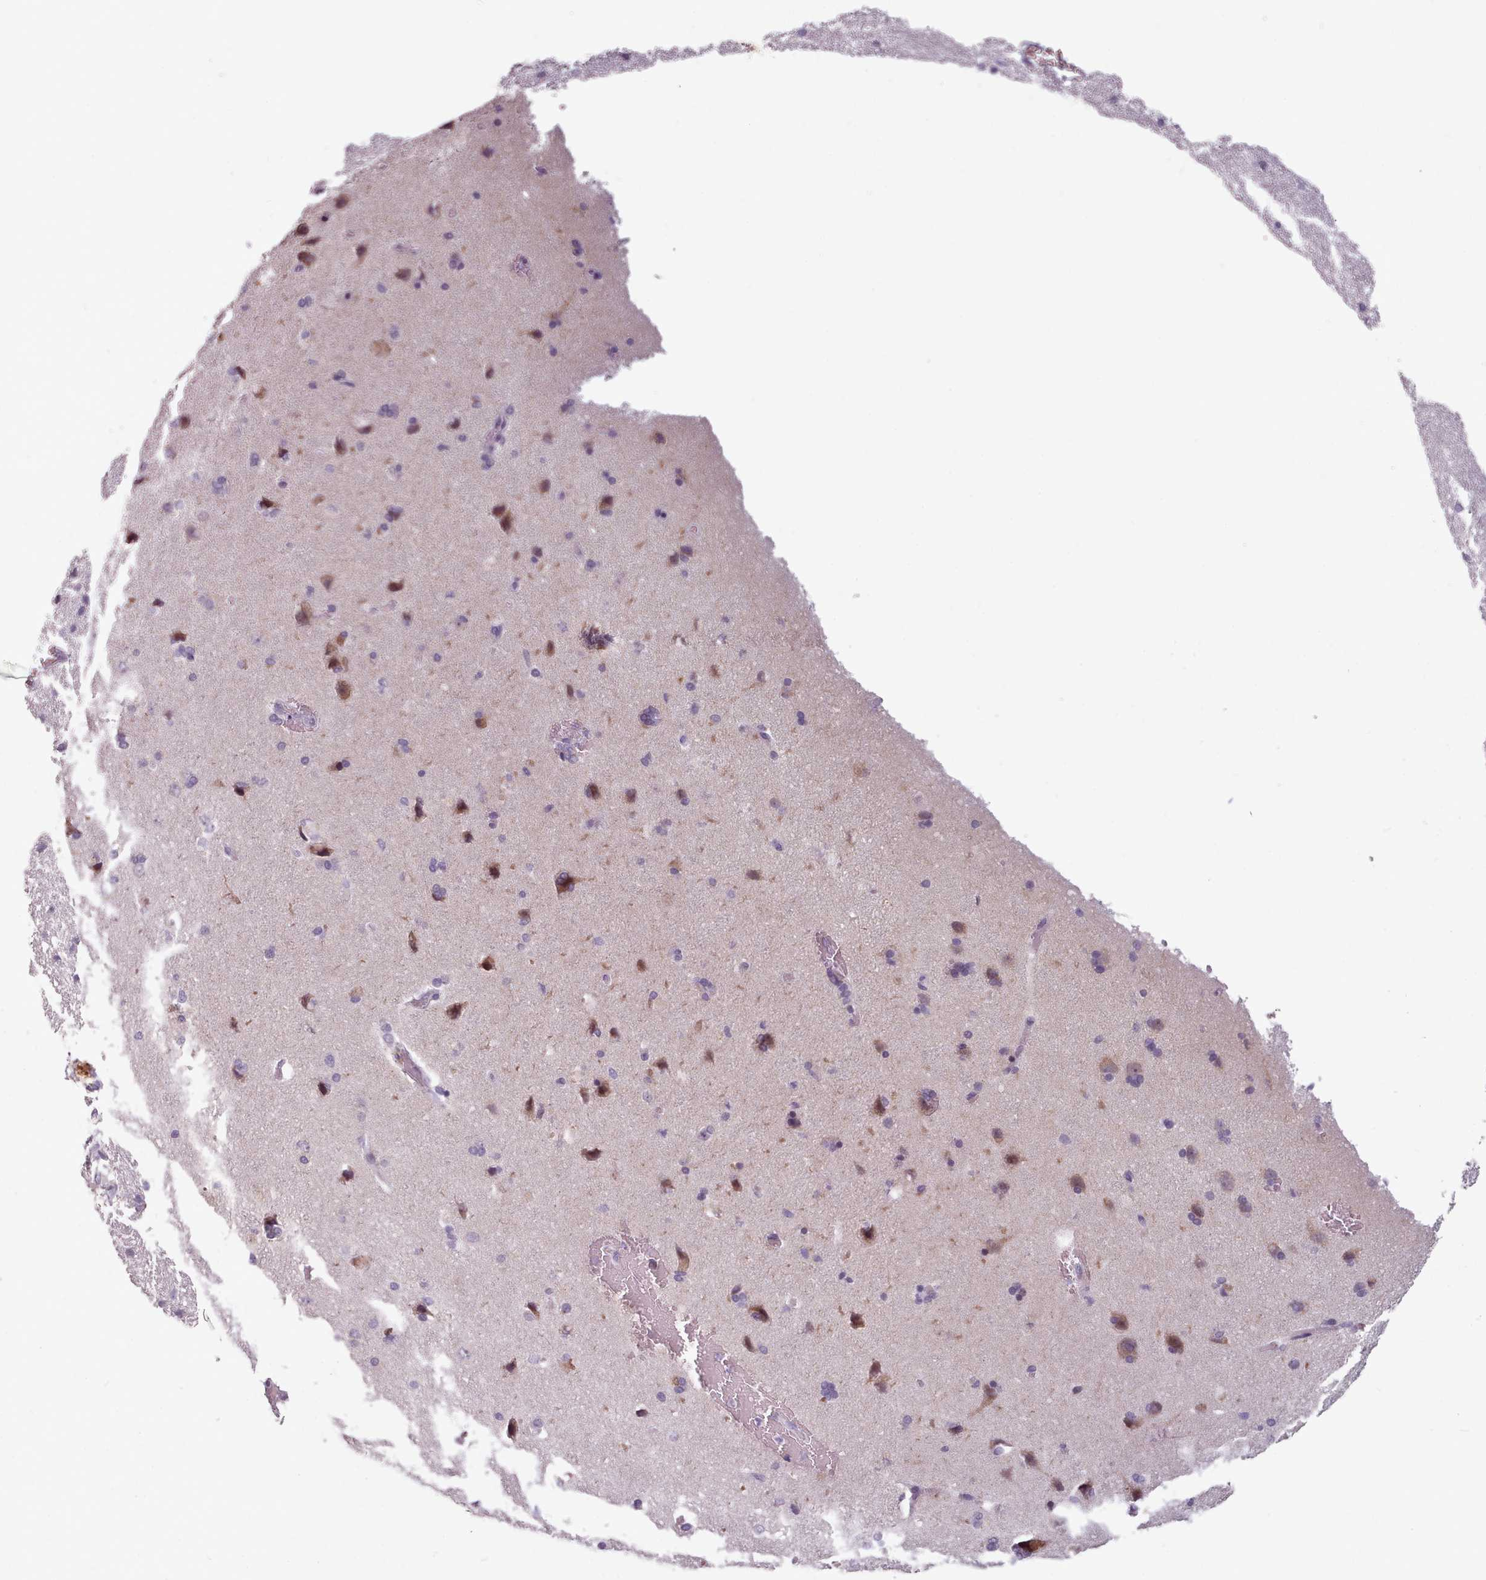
{"staining": {"intensity": "negative", "quantity": "none", "location": "none"}, "tissue": "cerebral cortex", "cell_type": "Endothelial cells", "image_type": "normal", "snomed": [{"axis": "morphology", "description": "Normal tissue, NOS"}, {"axis": "topography", "description": "Cerebral cortex"}], "caption": "IHC of unremarkable human cerebral cortex demonstrates no staining in endothelial cells. (Stains: DAB (3,3'-diaminobenzidine) immunohistochemistry (IHC) with hematoxylin counter stain, Microscopy: brightfield microscopy at high magnification).", "gene": "PBX4", "patient": {"sex": "male", "age": 62}}